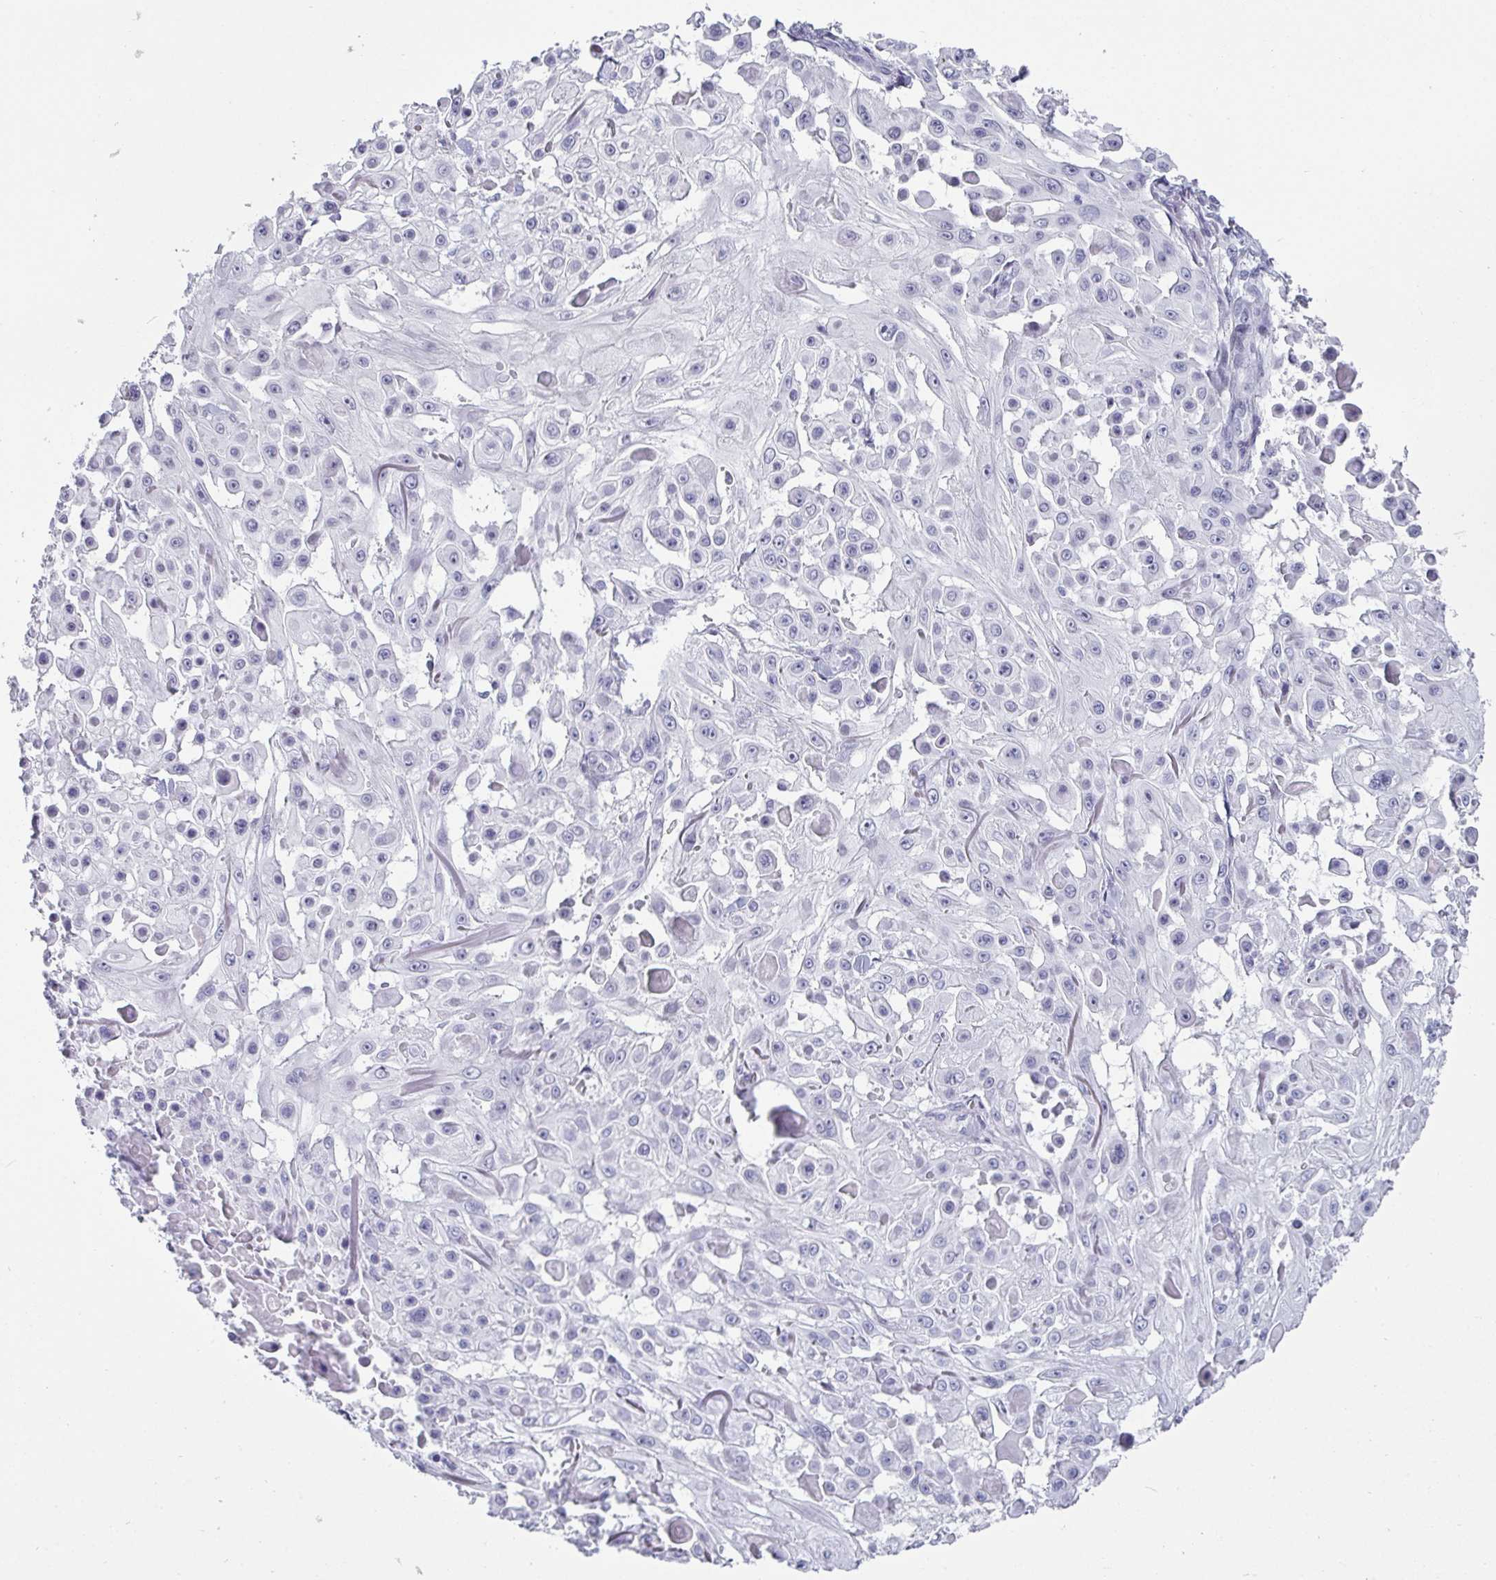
{"staining": {"intensity": "negative", "quantity": "none", "location": "none"}, "tissue": "skin cancer", "cell_type": "Tumor cells", "image_type": "cancer", "snomed": [{"axis": "morphology", "description": "Squamous cell carcinoma, NOS"}, {"axis": "topography", "description": "Skin"}], "caption": "Tumor cells are negative for protein expression in human squamous cell carcinoma (skin). Brightfield microscopy of immunohistochemistry stained with DAB (3,3'-diaminobenzidine) (brown) and hematoxylin (blue), captured at high magnification.", "gene": "VSIG10L", "patient": {"sex": "male", "age": 91}}